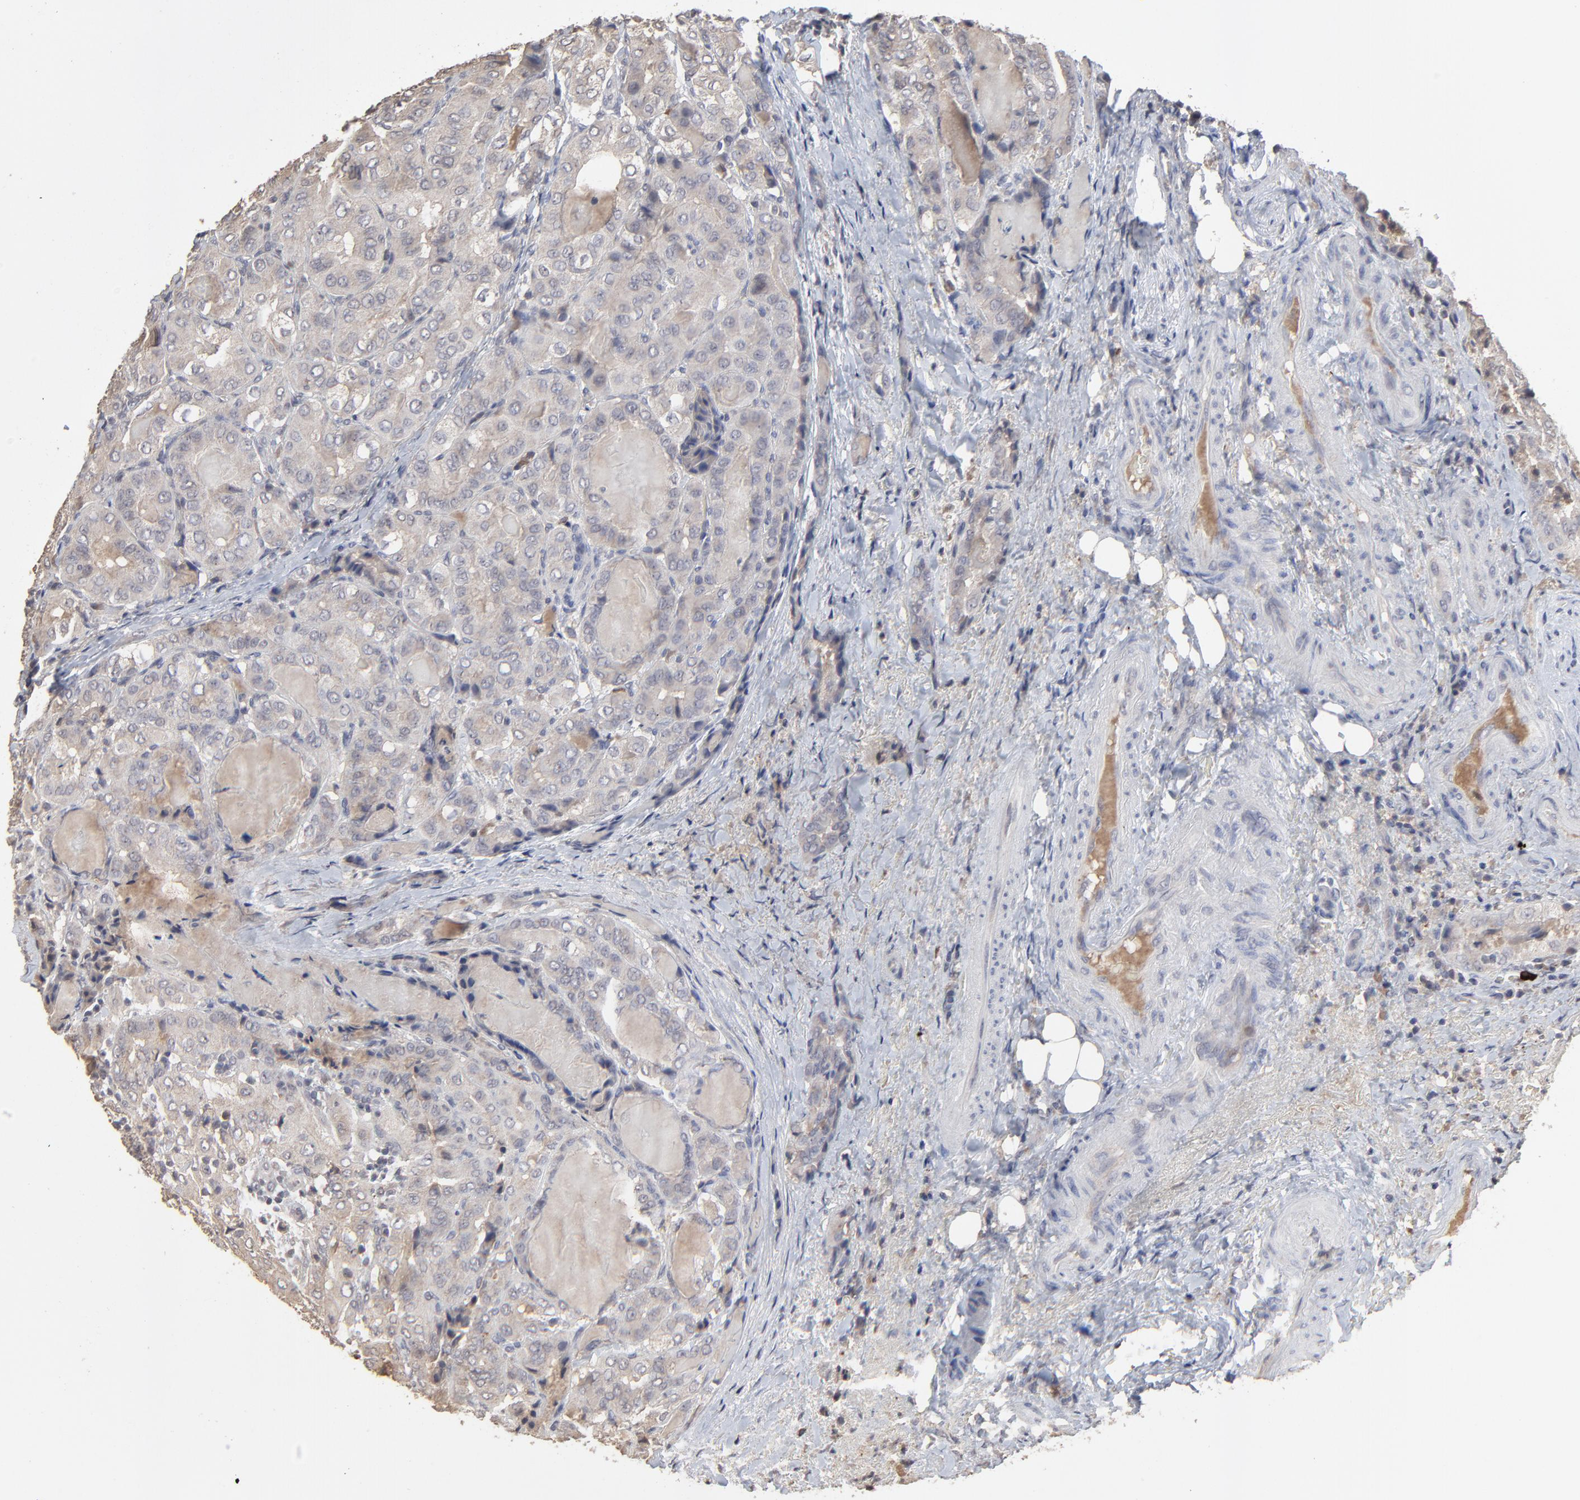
{"staining": {"intensity": "weak", "quantity": ">75%", "location": "cytoplasmic/membranous"}, "tissue": "thyroid cancer", "cell_type": "Tumor cells", "image_type": "cancer", "snomed": [{"axis": "morphology", "description": "Papillary adenocarcinoma, NOS"}, {"axis": "topography", "description": "Thyroid gland"}], "caption": "This is a micrograph of IHC staining of thyroid papillary adenocarcinoma, which shows weak positivity in the cytoplasmic/membranous of tumor cells.", "gene": "VPREB3", "patient": {"sex": "female", "age": 71}}